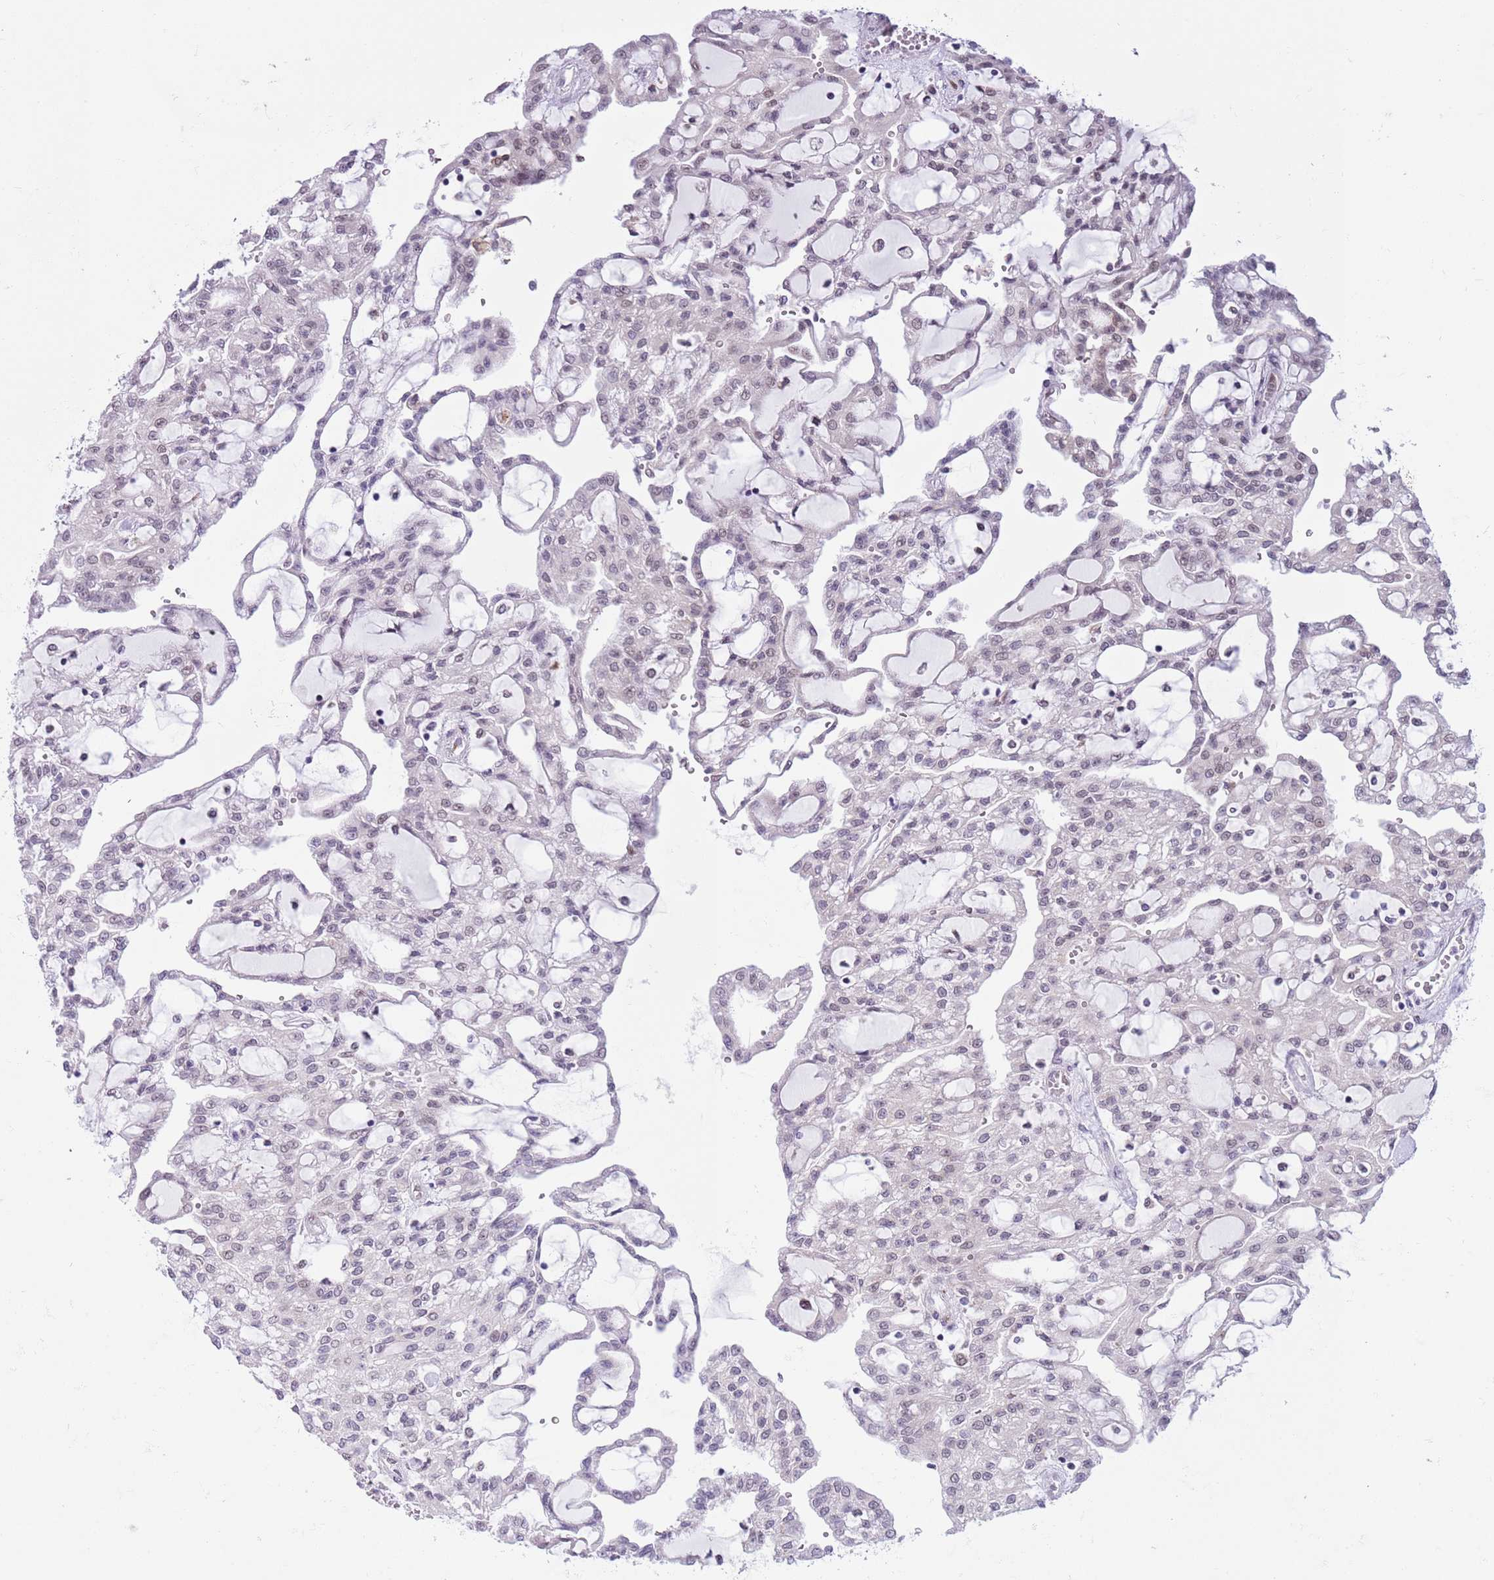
{"staining": {"intensity": "weak", "quantity": "<25%", "location": "nuclear"}, "tissue": "renal cancer", "cell_type": "Tumor cells", "image_type": "cancer", "snomed": [{"axis": "morphology", "description": "Adenocarcinoma, NOS"}, {"axis": "topography", "description": "Kidney"}], "caption": "Adenocarcinoma (renal) was stained to show a protein in brown. There is no significant staining in tumor cells.", "gene": "ZNF576", "patient": {"sex": "male", "age": 63}}